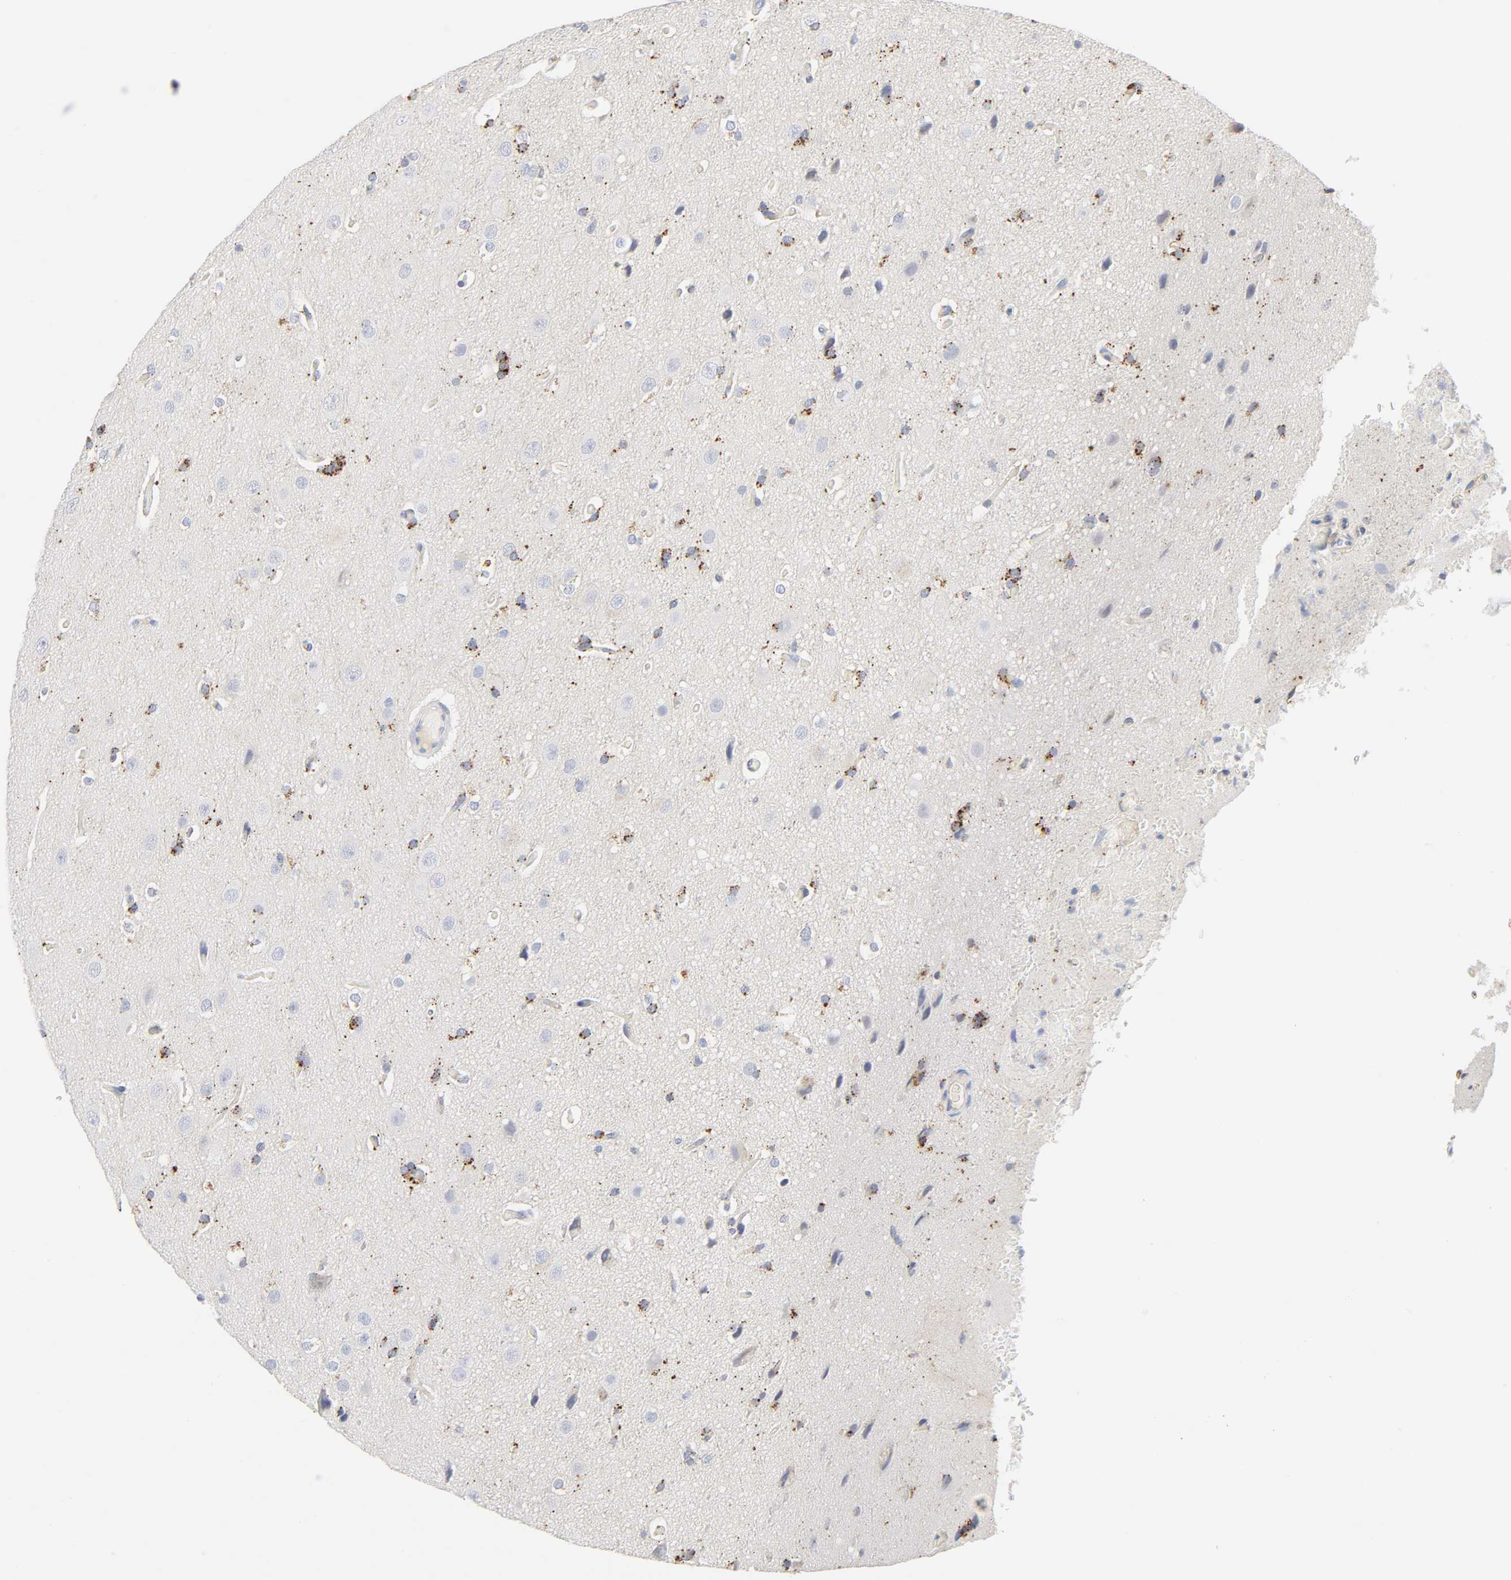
{"staining": {"intensity": "strong", "quantity": "<25%", "location": "cytoplasmic/membranous"}, "tissue": "glioma", "cell_type": "Tumor cells", "image_type": "cancer", "snomed": [{"axis": "morphology", "description": "Glioma, malignant, Low grade"}, {"axis": "topography", "description": "Cerebral cortex"}], "caption": "Tumor cells show medium levels of strong cytoplasmic/membranous expression in approximately <25% of cells in human malignant glioma (low-grade). (Stains: DAB (3,3'-diaminobenzidine) in brown, nuclei in blue, Microscopy: brightfield microscopy at high magnification).", "gene": "MAGEB17", "patient": {"sex": "female", "age": 47}}